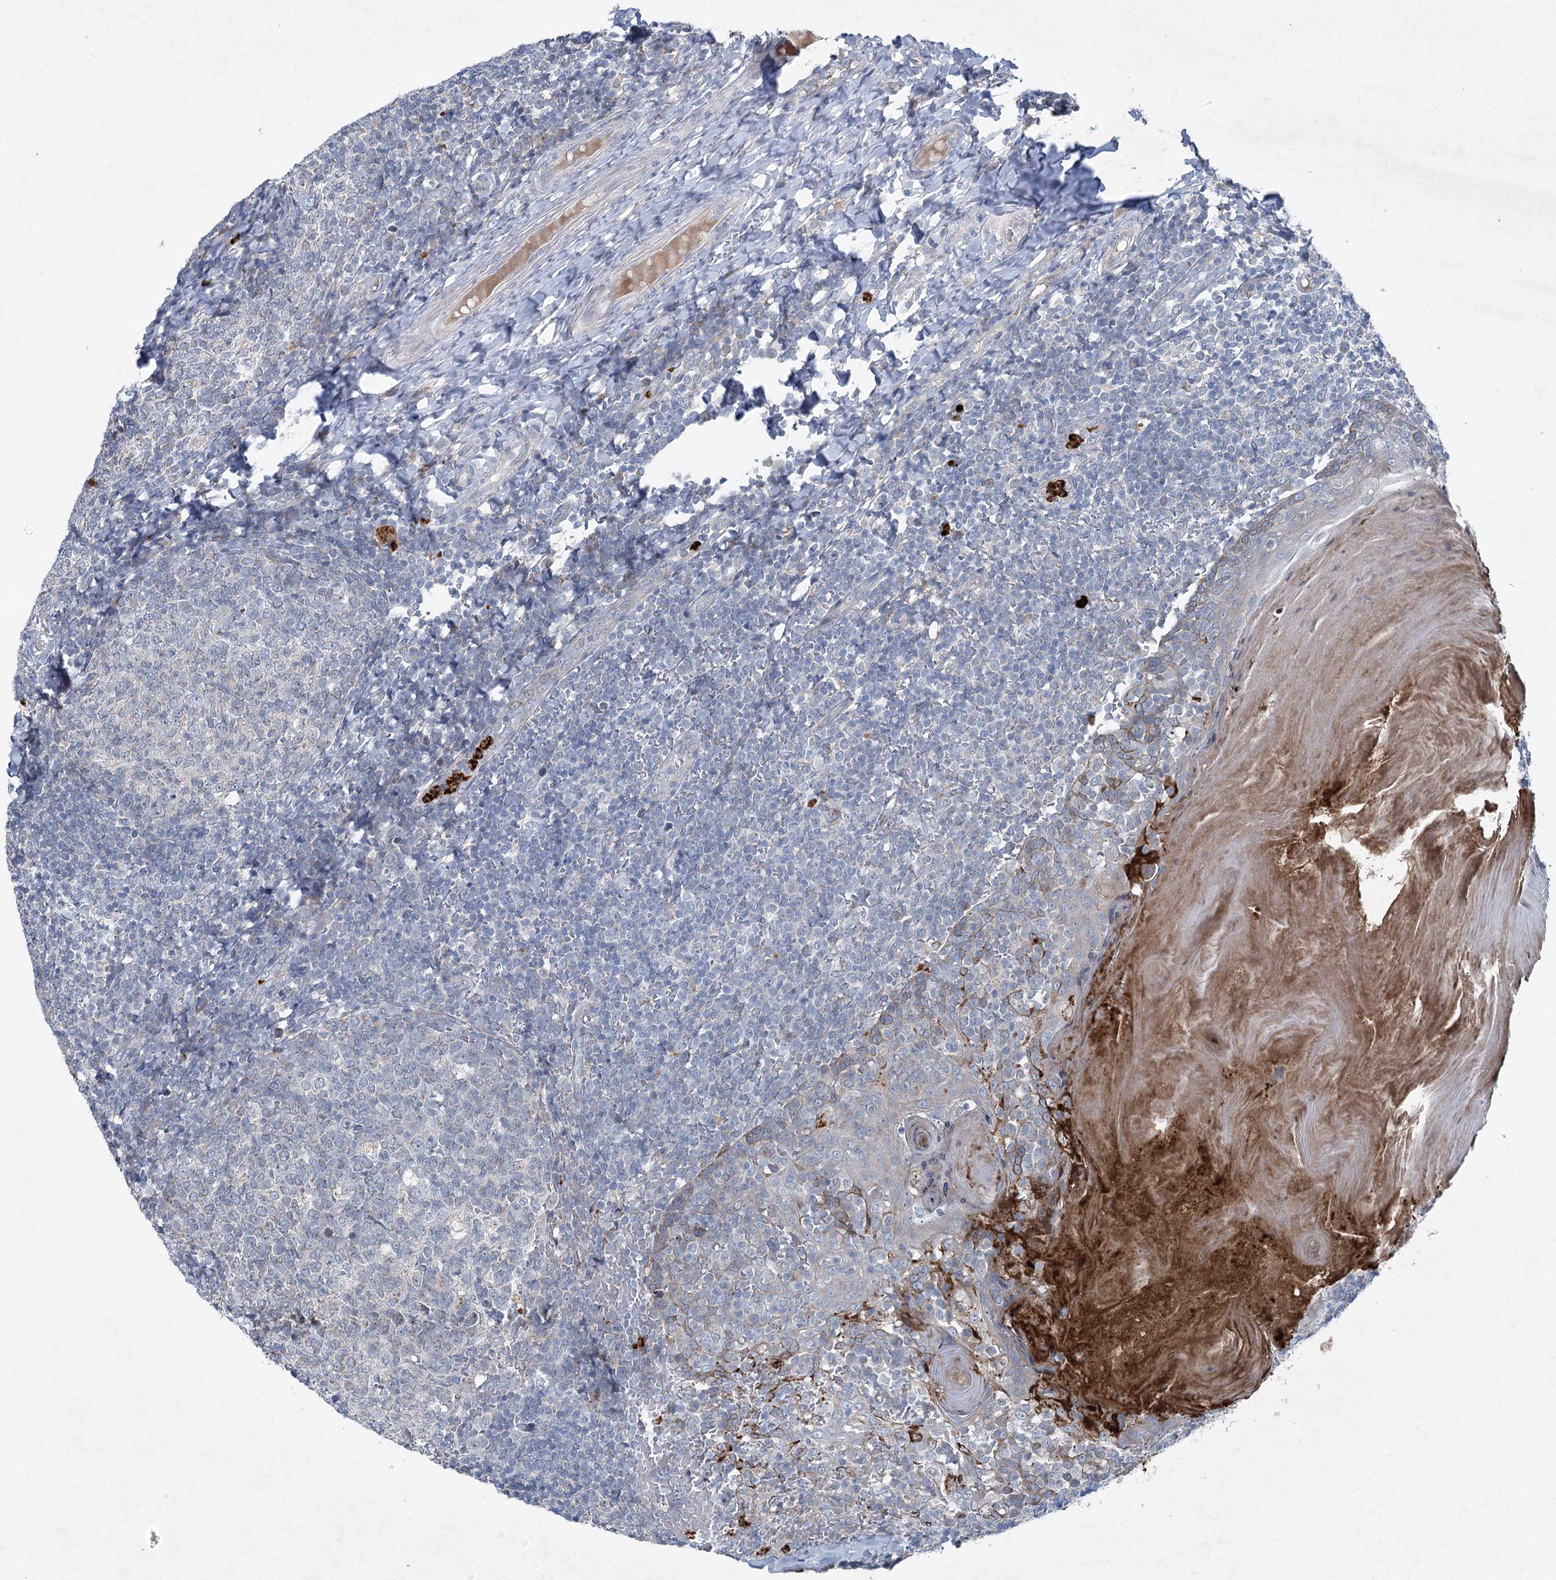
{"staining": {"intensity": "negative", "quantity": "none", "location": "none"}, "tissue": "tonsil", "cell_type": "Germinal center cells", "image_type": "normal", "snomed": [{"axis": "morphology", "description": "Normal tissue, NOS"}, {"axis": "topography", "description": "Tonsil"}], "caption": "Germinal center cells show no significant staining in unremarkable tonsil. The staining was performed using DAB to visualize the protein expression in brown, while the nuclei were stained in blue with hematoxylin (Magnification: 20x).", "gene": "ENSG00000285330", "patient": {"sex": "female", "age": 19}}